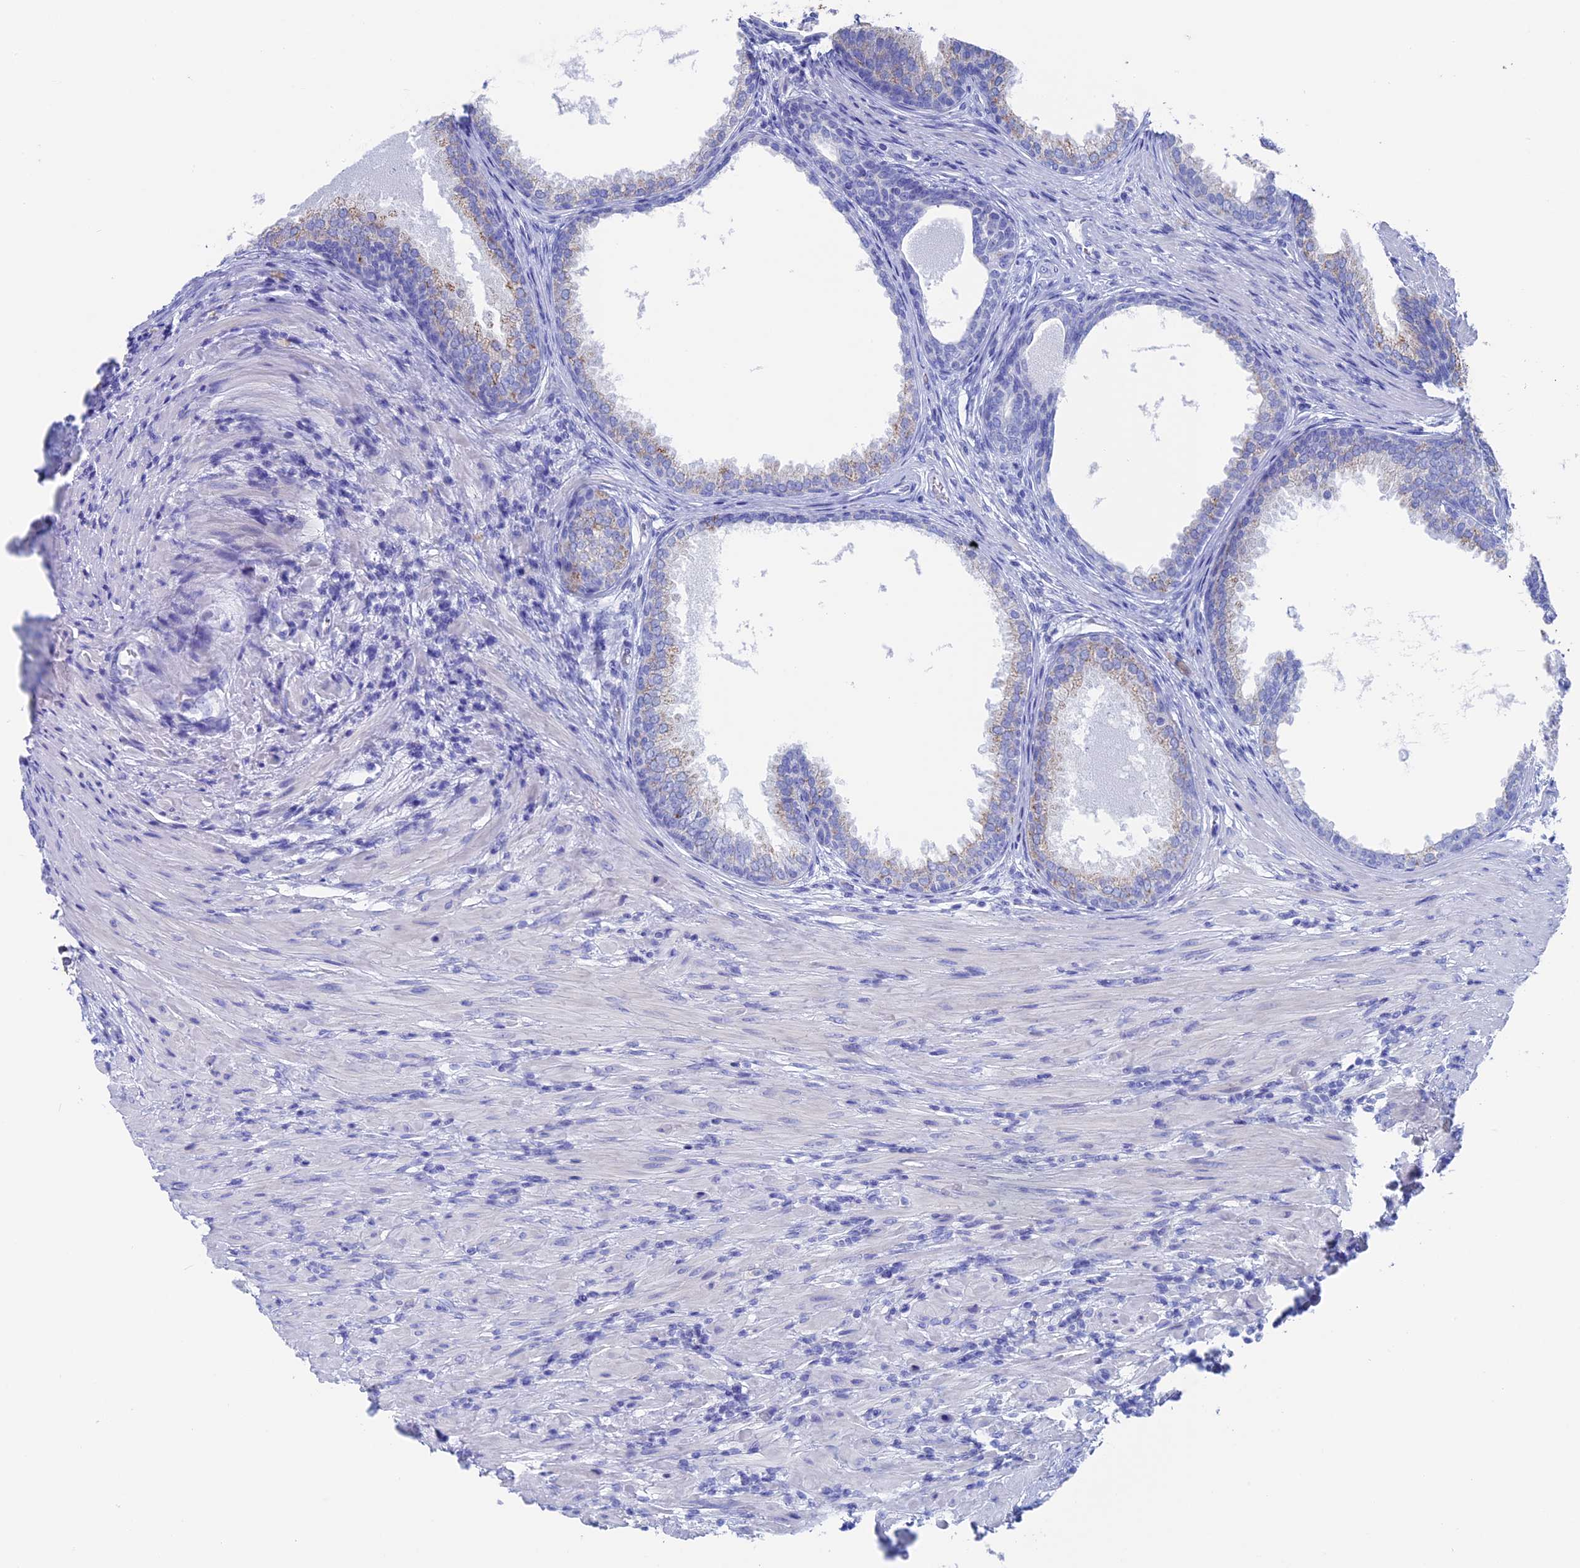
{"staining": {"intensity": "moderate", "quantity": "<25%", "location": "cytoplasmic/membranous"}, "tissue": "prostate", "cell_type": "Glandular cells", "image_type": "normal", "snomed": [{"axis": "morphology", "description": "Normal tissue, NOS"}, {"axis": "topography", "description": "Prostate"}], "caption": "Moderate cytoplasmic/membranous expression for a protein is present in approximately <25% of glandular cells of benign prostate using IHC.", "gene": "UNC119", "patient": {"sex": "male", "age": 76}}